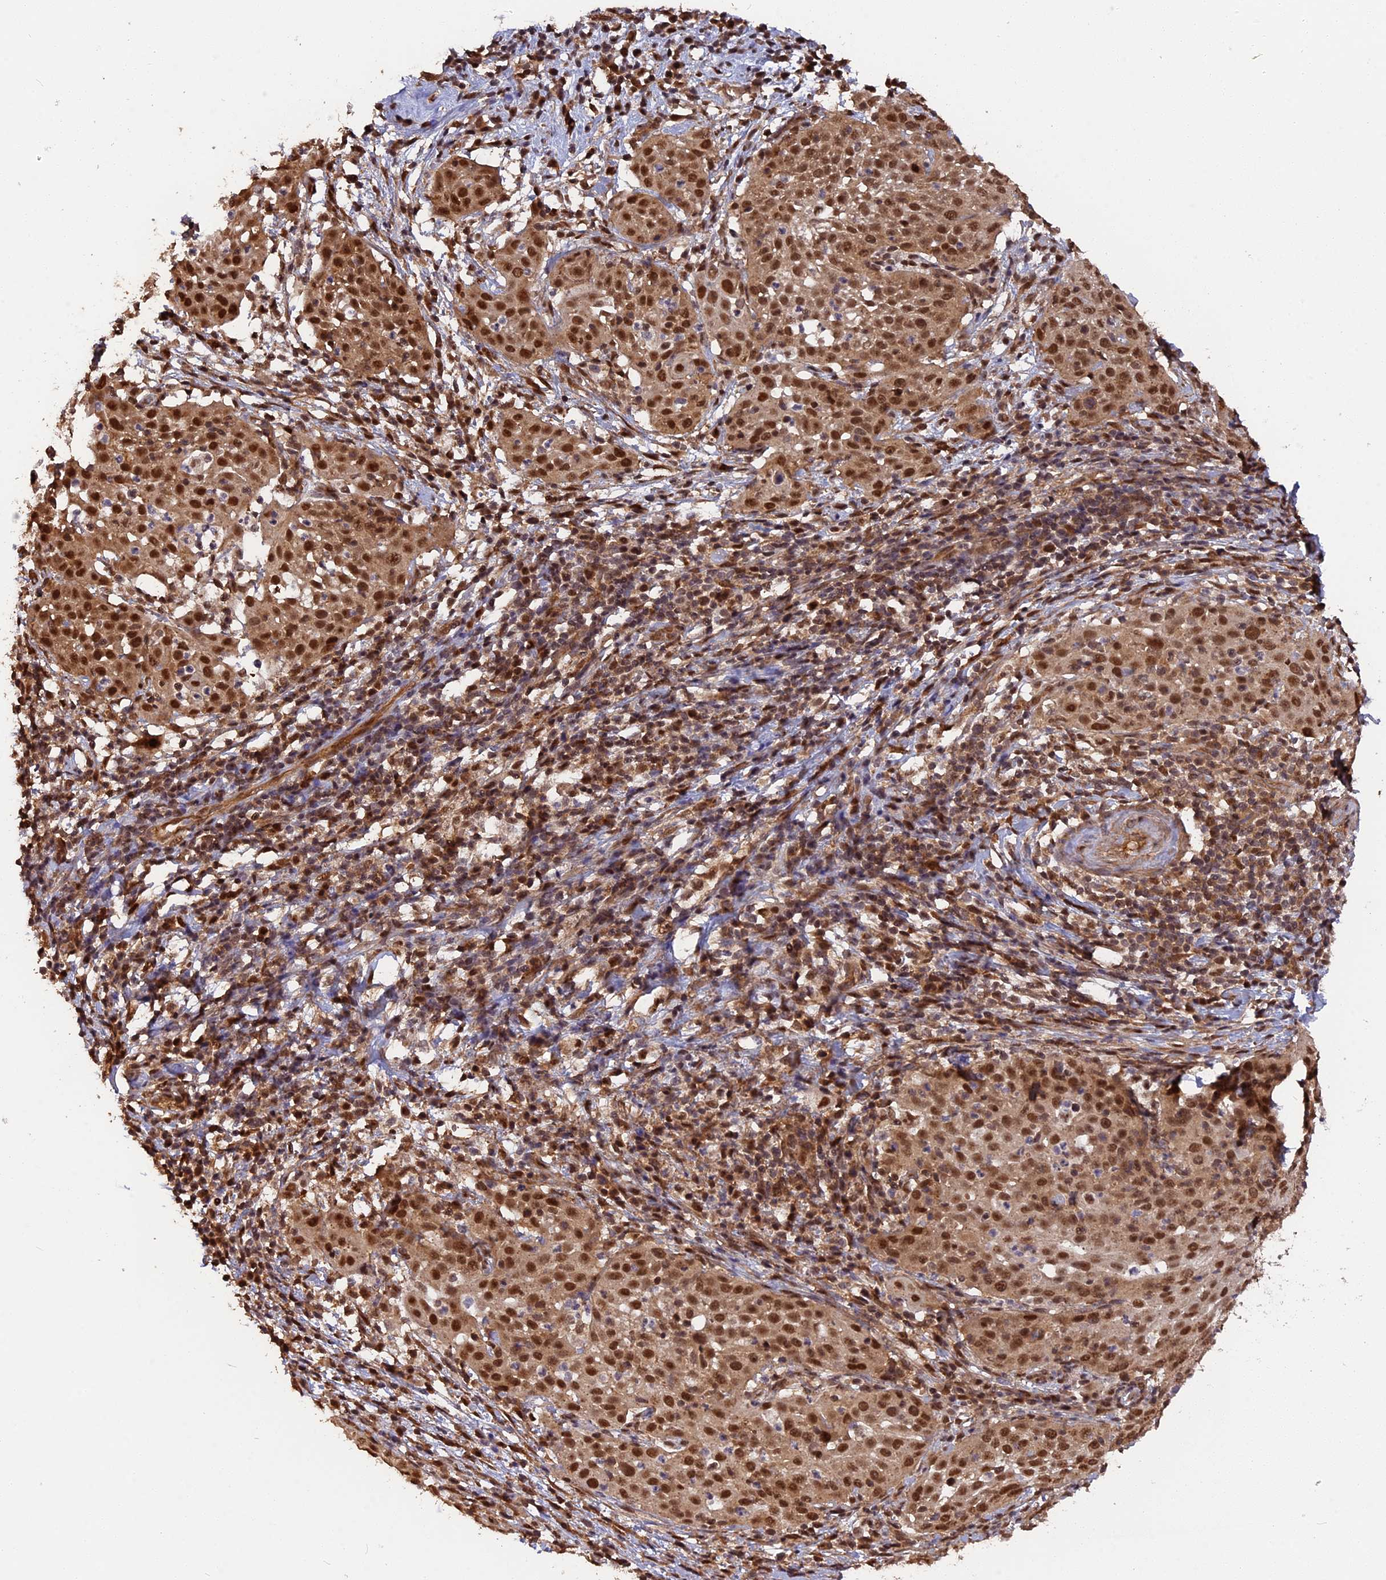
{"staining": {"intensity": "moderate", "quantity": ">75%", "location": "nuclear"}, "tissue": "cervical cancer", "cell_type": "Tumor cells", "image_type": "cancer", "snomed": [{"axis": "morphology", "description": "Squamous cell carcinoma, NOS"}, {"axis": "topography", "description": "Cervix"}], "caption": "Cervical cancer was stained to show a protein in brown. There is medium levels of moderate nuclear positivity in about >75% of tumor cells.", "gene": "ADRM1", "patient": {"sex": "female", "age": 57}}